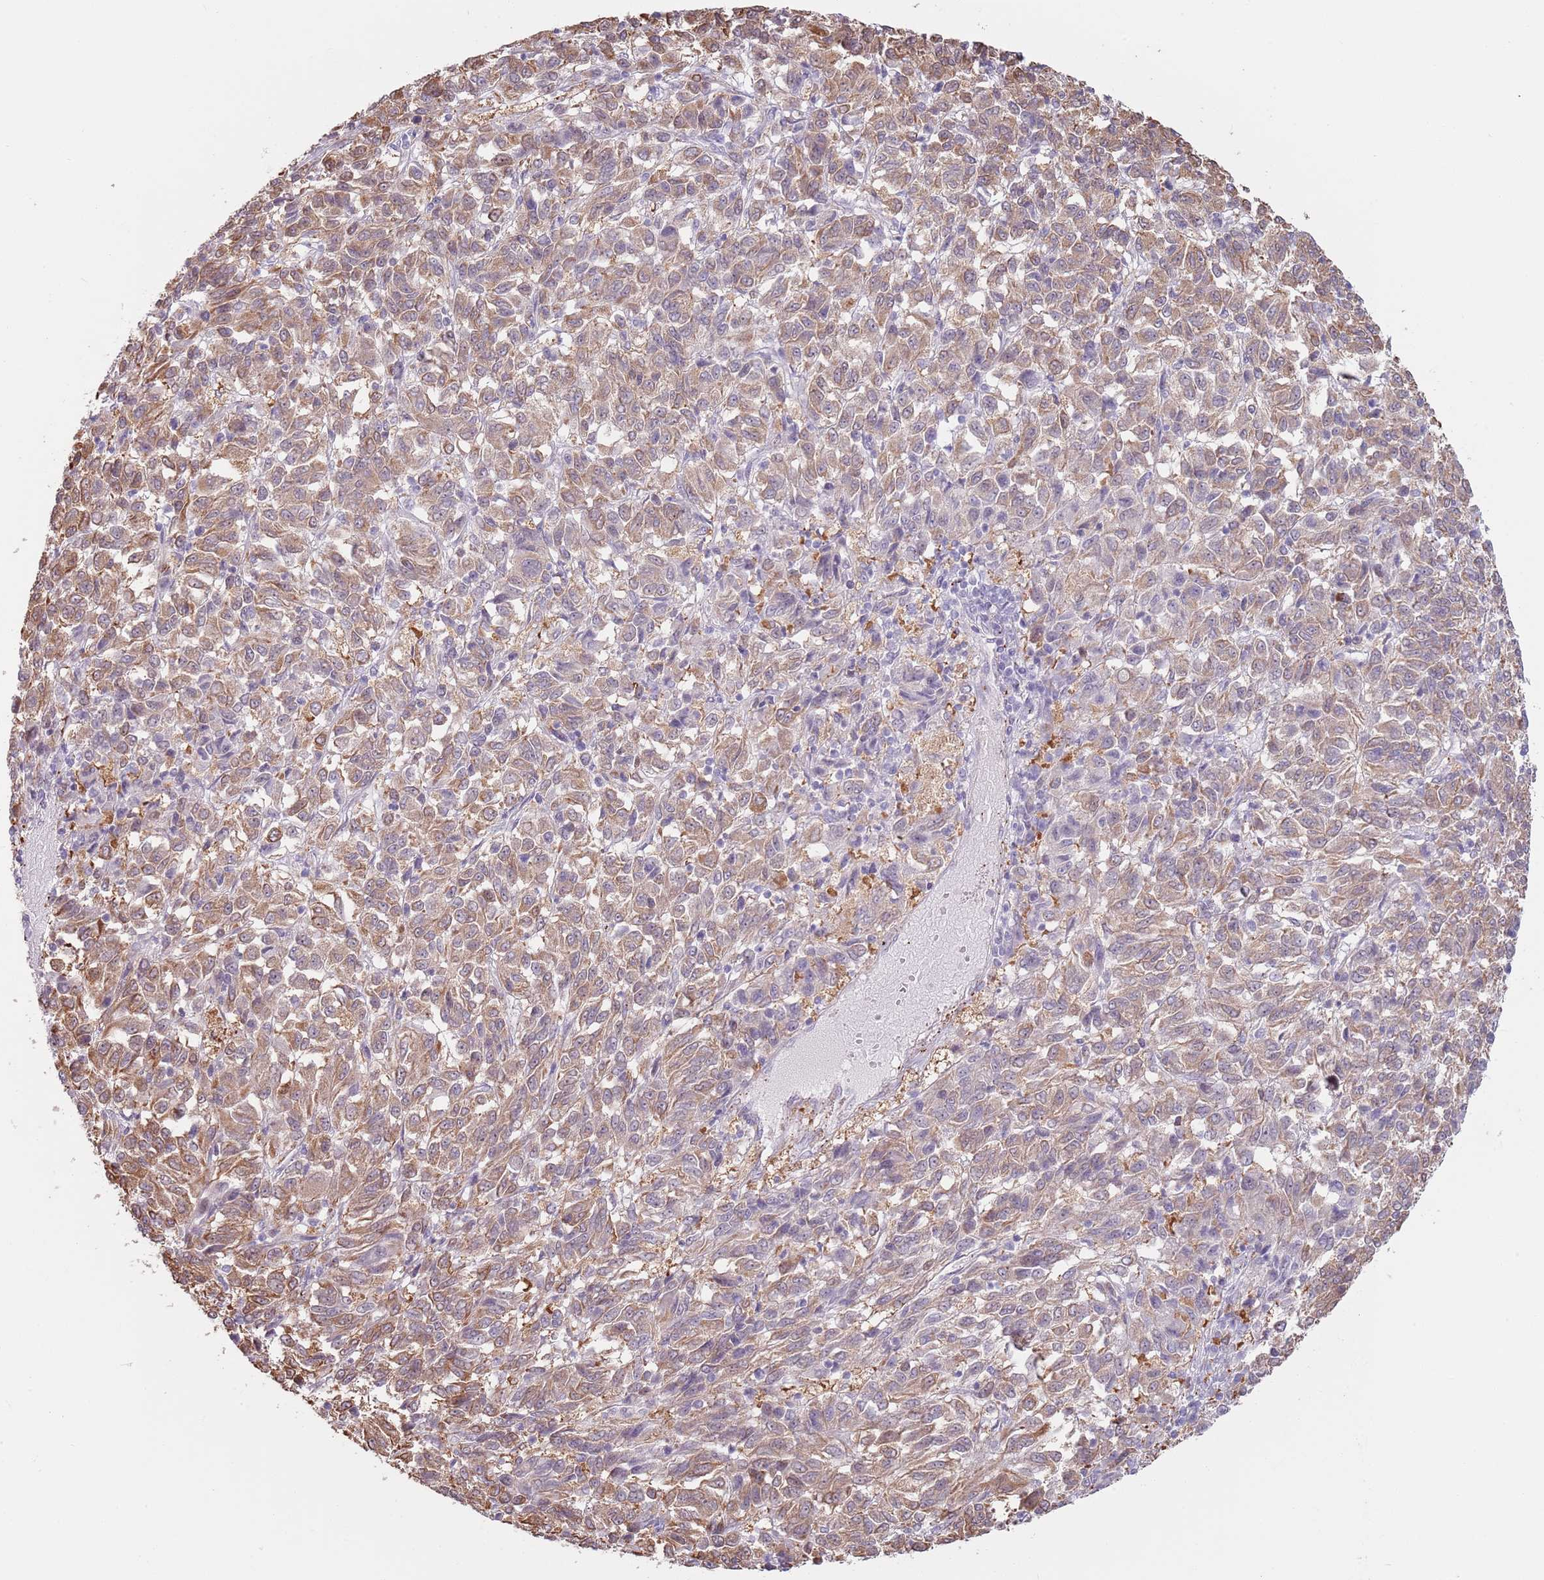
{"staining": {"intensity": "moderate", "quantity": "25%-75%", "location": "cytoplasmic/membranous"}, "tissue": "melanoma", "cell_type": "Tumor cells", "image_type": "cancer", "snomed": [{"axis": "morphology", "description": "Malignant melanoma, Metastatic site"}, {"axis": "topography", "description": "Lung"}], "caption": "Moderate cytoplasmic/membranous protein positivity is identified in about 25%-75% of tumor cells in malignant melanoma (metastatic site).", "gene": "LDHD", "patient": {"sex": "male", "age": 64}}